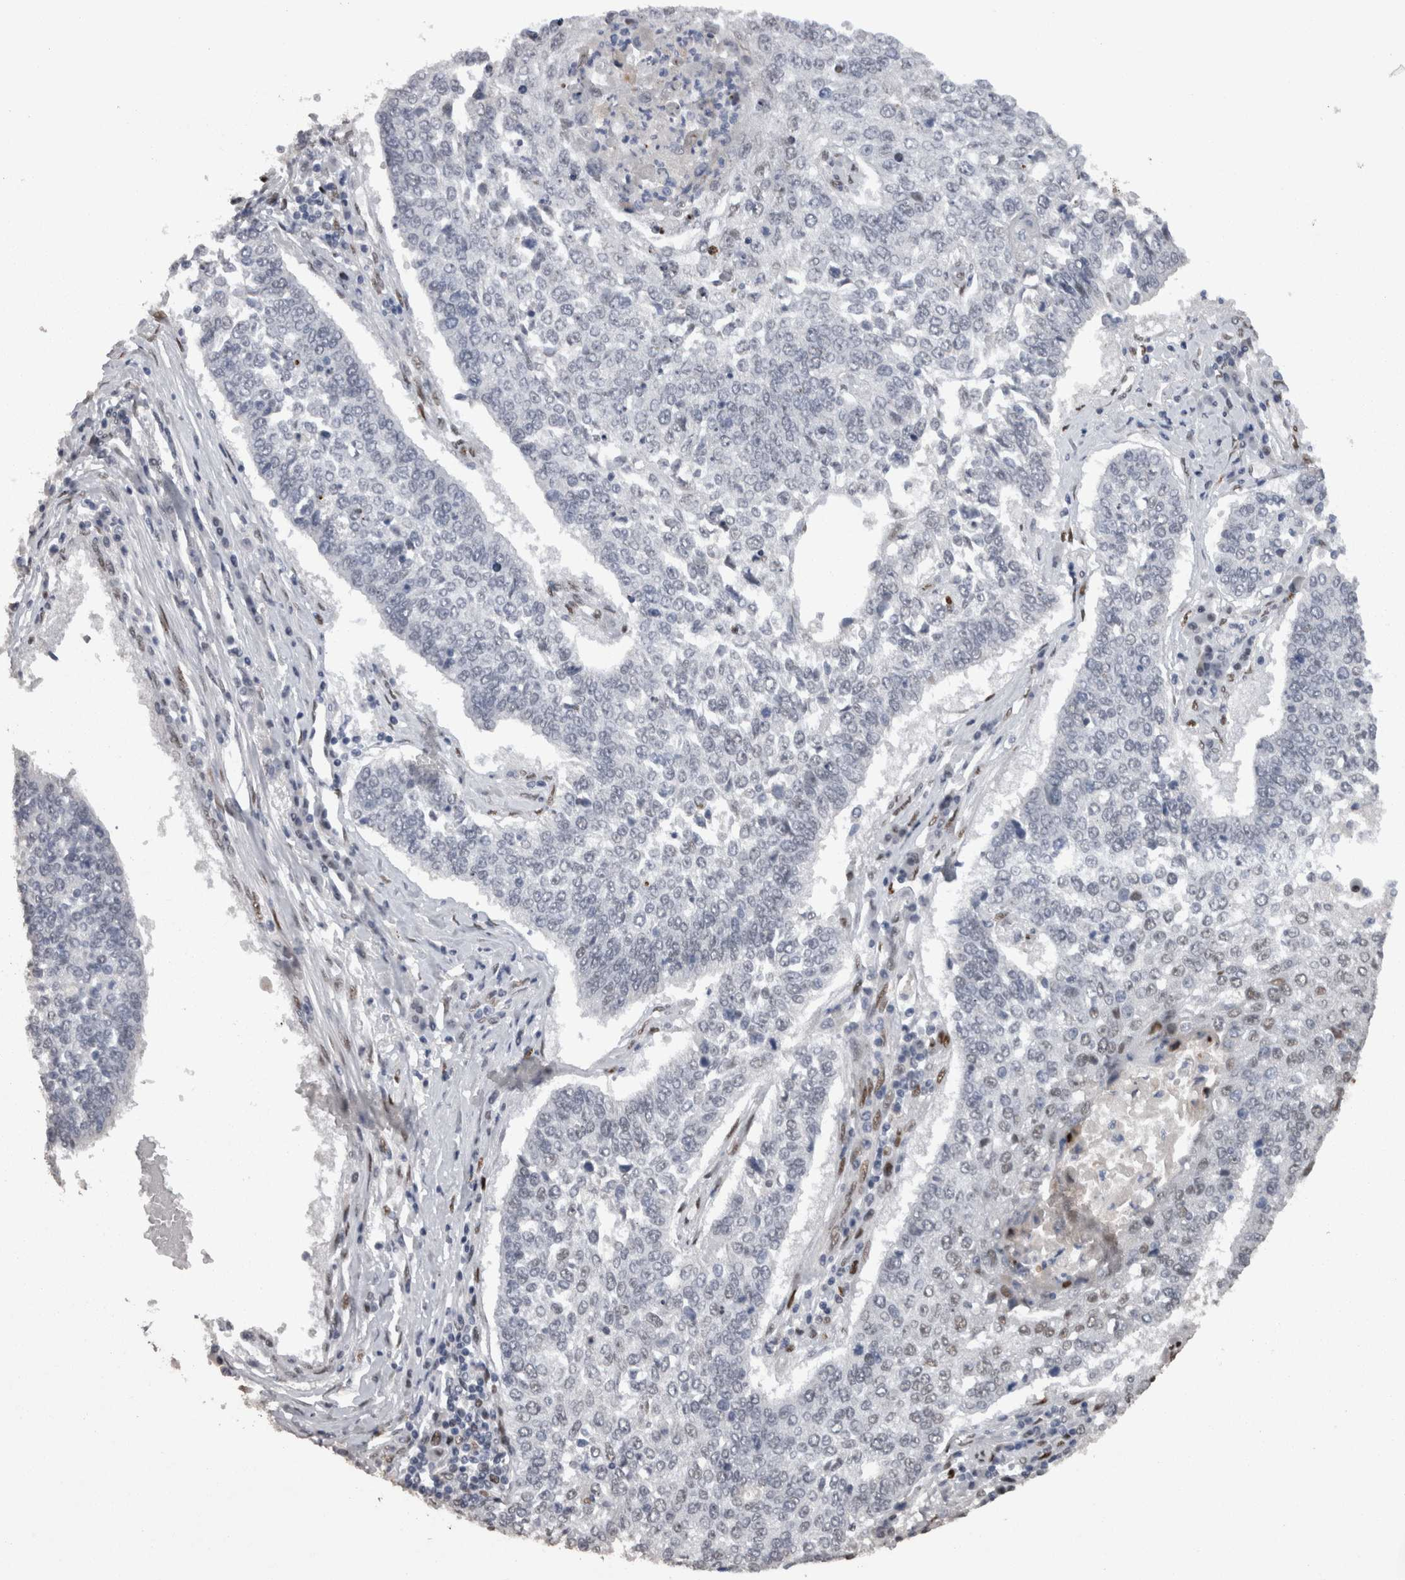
{"staining": {"intensity": "negative", "quantity": "none", "location": "none"}, "tissue": "lung cancer", "cell_type": "Tumor cells", "image_type": "cancer", "snomed": [{"axis": "morphology", "description": "Normal tissue, NOS"}, {"axis": "morphology", "description": "Squamous cell carcinoma, NOS"}, {"axis": "topography", "description": "Cartilage tissue"}, {"axis": "topography", "description": "Bronchus"}, {"axis": "topography", "description": "Lung"}, {"axis": "topography", "description": "Peripheral nerve tissue"}], "caption": "DAB (3,3'-diaminobenzidine) immunohistochemical staining of human squamous cell carcinoma (lung) reveals no significant positivity in tumor cells.", "gene": "C1orf54", "patient": {"sex": "female", "age": 49}}